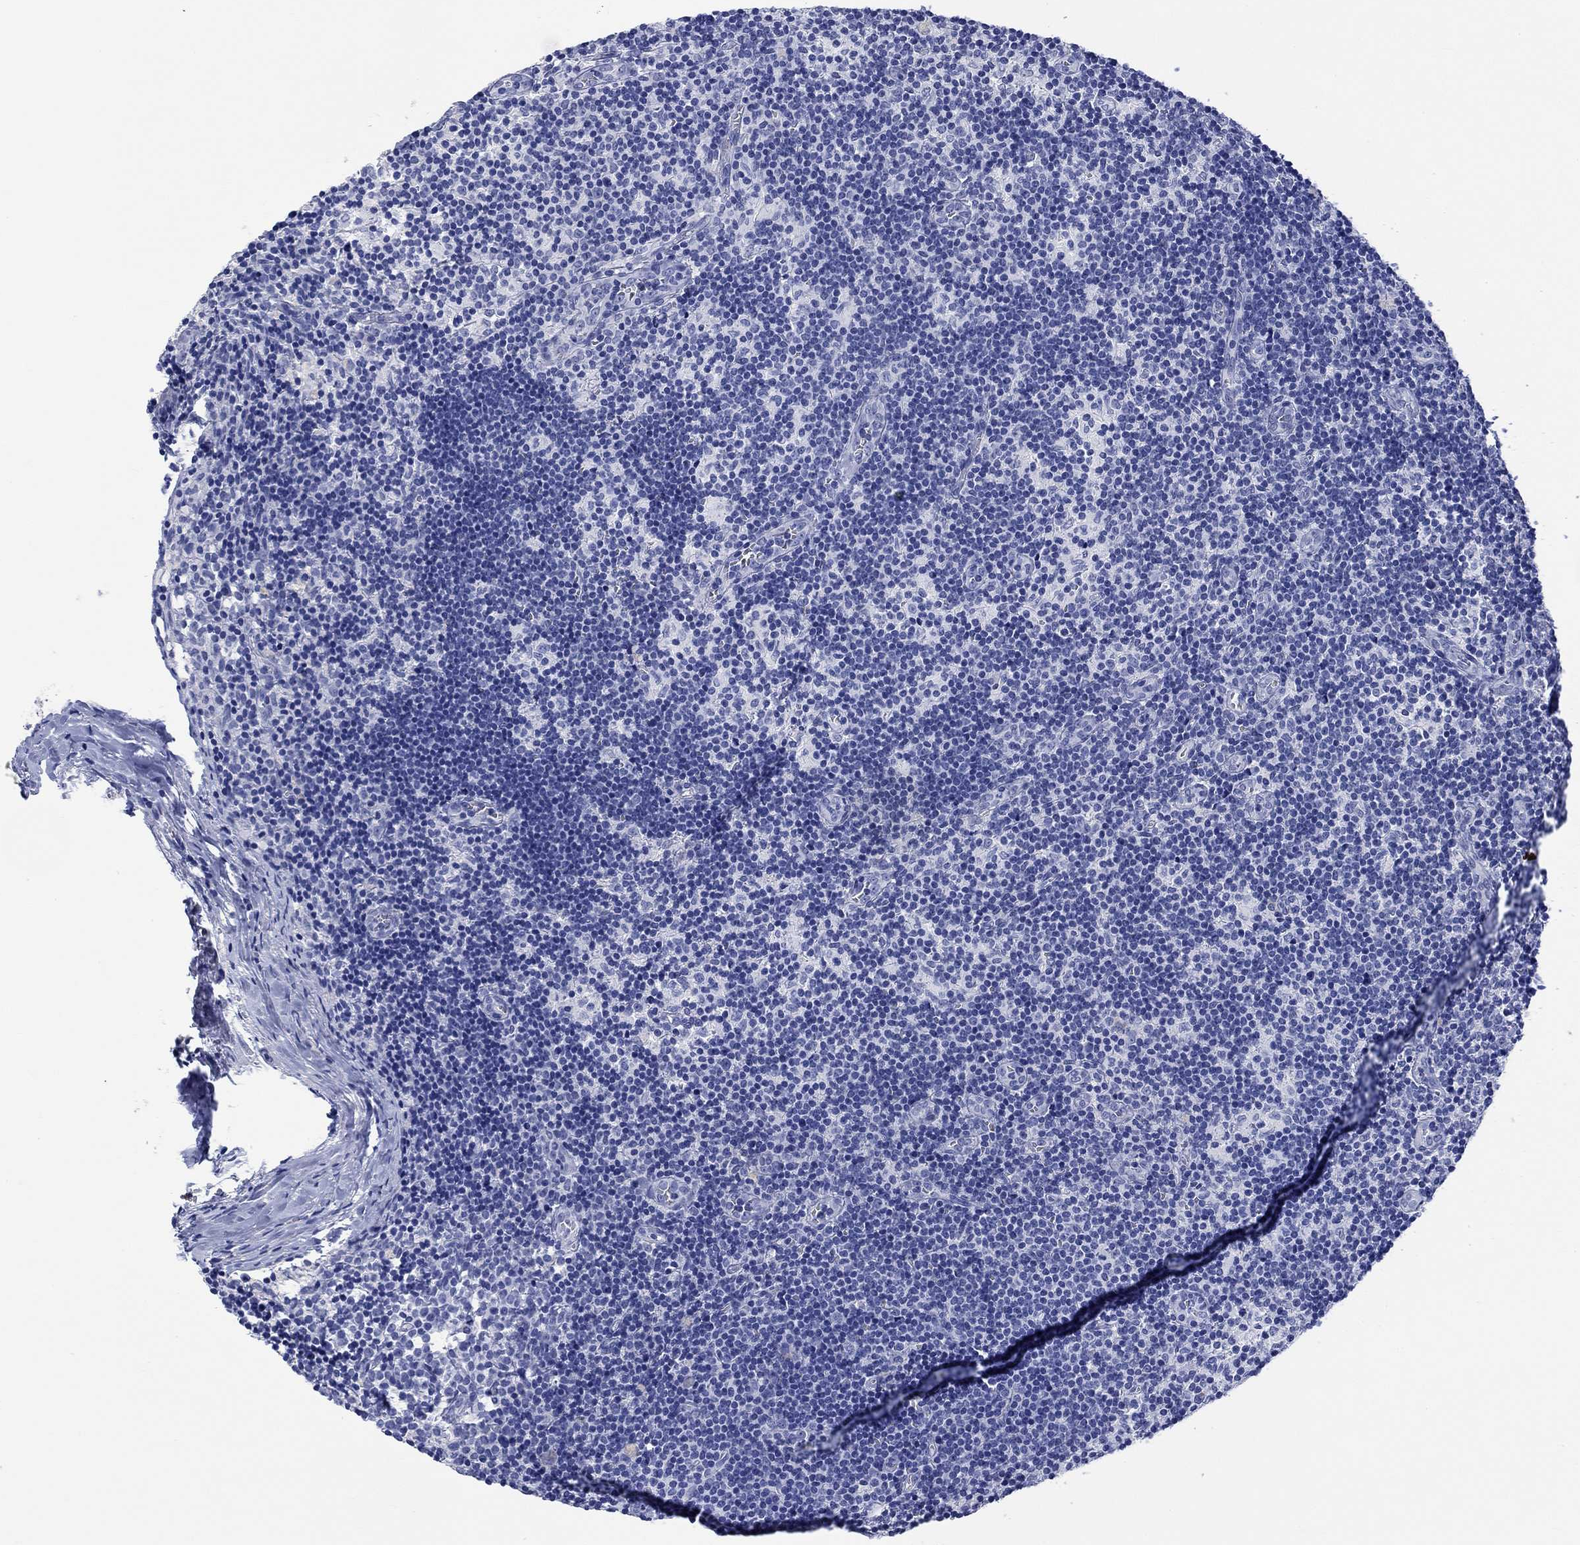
{"staining": {"intensity": "negative", "quantity": "none", "location": "none"}, "tissue": "lymph node", "cell_type": "Germinal center cells", "image_type": "normal", "snomed": [{"axis": "morphology", "description": "Normal tissue, NOS"}, {"axis": "topography", "description": "Lymph node"}], "caption": "Germinal center cells are negative for brown protein staining in normal lymph node. Nuclei are stained in blue.", "gene": "MSI1", "patient": {"sex": "female", "age": 52}}